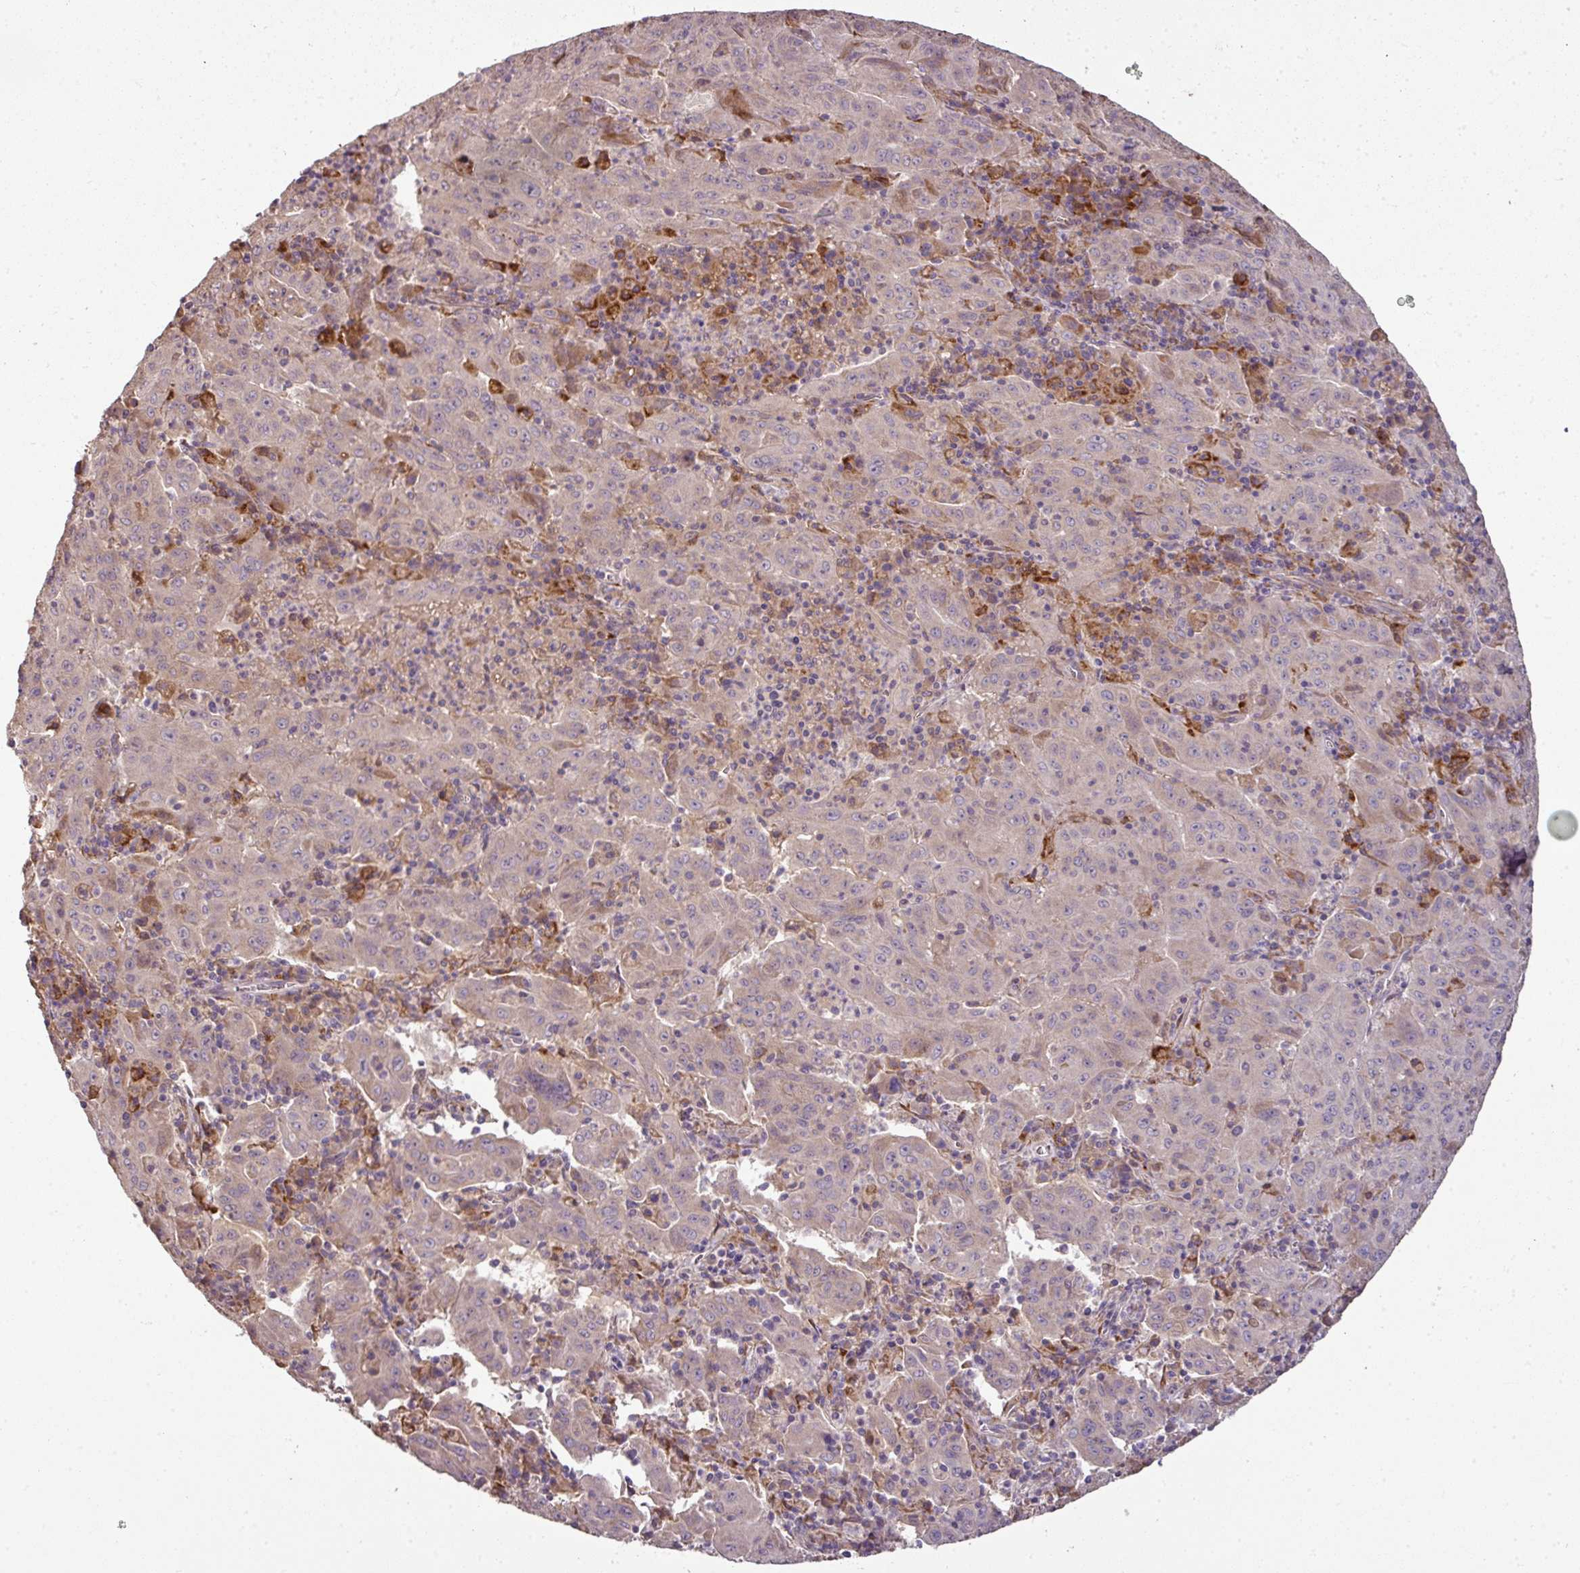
{"staining": {"intensity": "weak", "quantity": "<25%", "location": "cytoplasmic/membranous"}, "tissue": "pancreatic cancer", "cell_type": "Tumor cells", "image_type": "cancer", "snomed": [{"axis": "morphology", "description": "Adenocarcinoma, NOS"}, {"axis": "topography", "description": "Pancreas"}], "caption": "Micrograph shows no significant protein staining in tumor cells of pancreatic cancer (adenocarcinoma). (Brightfield microscopy of DAB immunohistochemistry (IHC) at high magnification).", "gene": "SPCS3", "patient": {"sex": "male", "age": 63}}